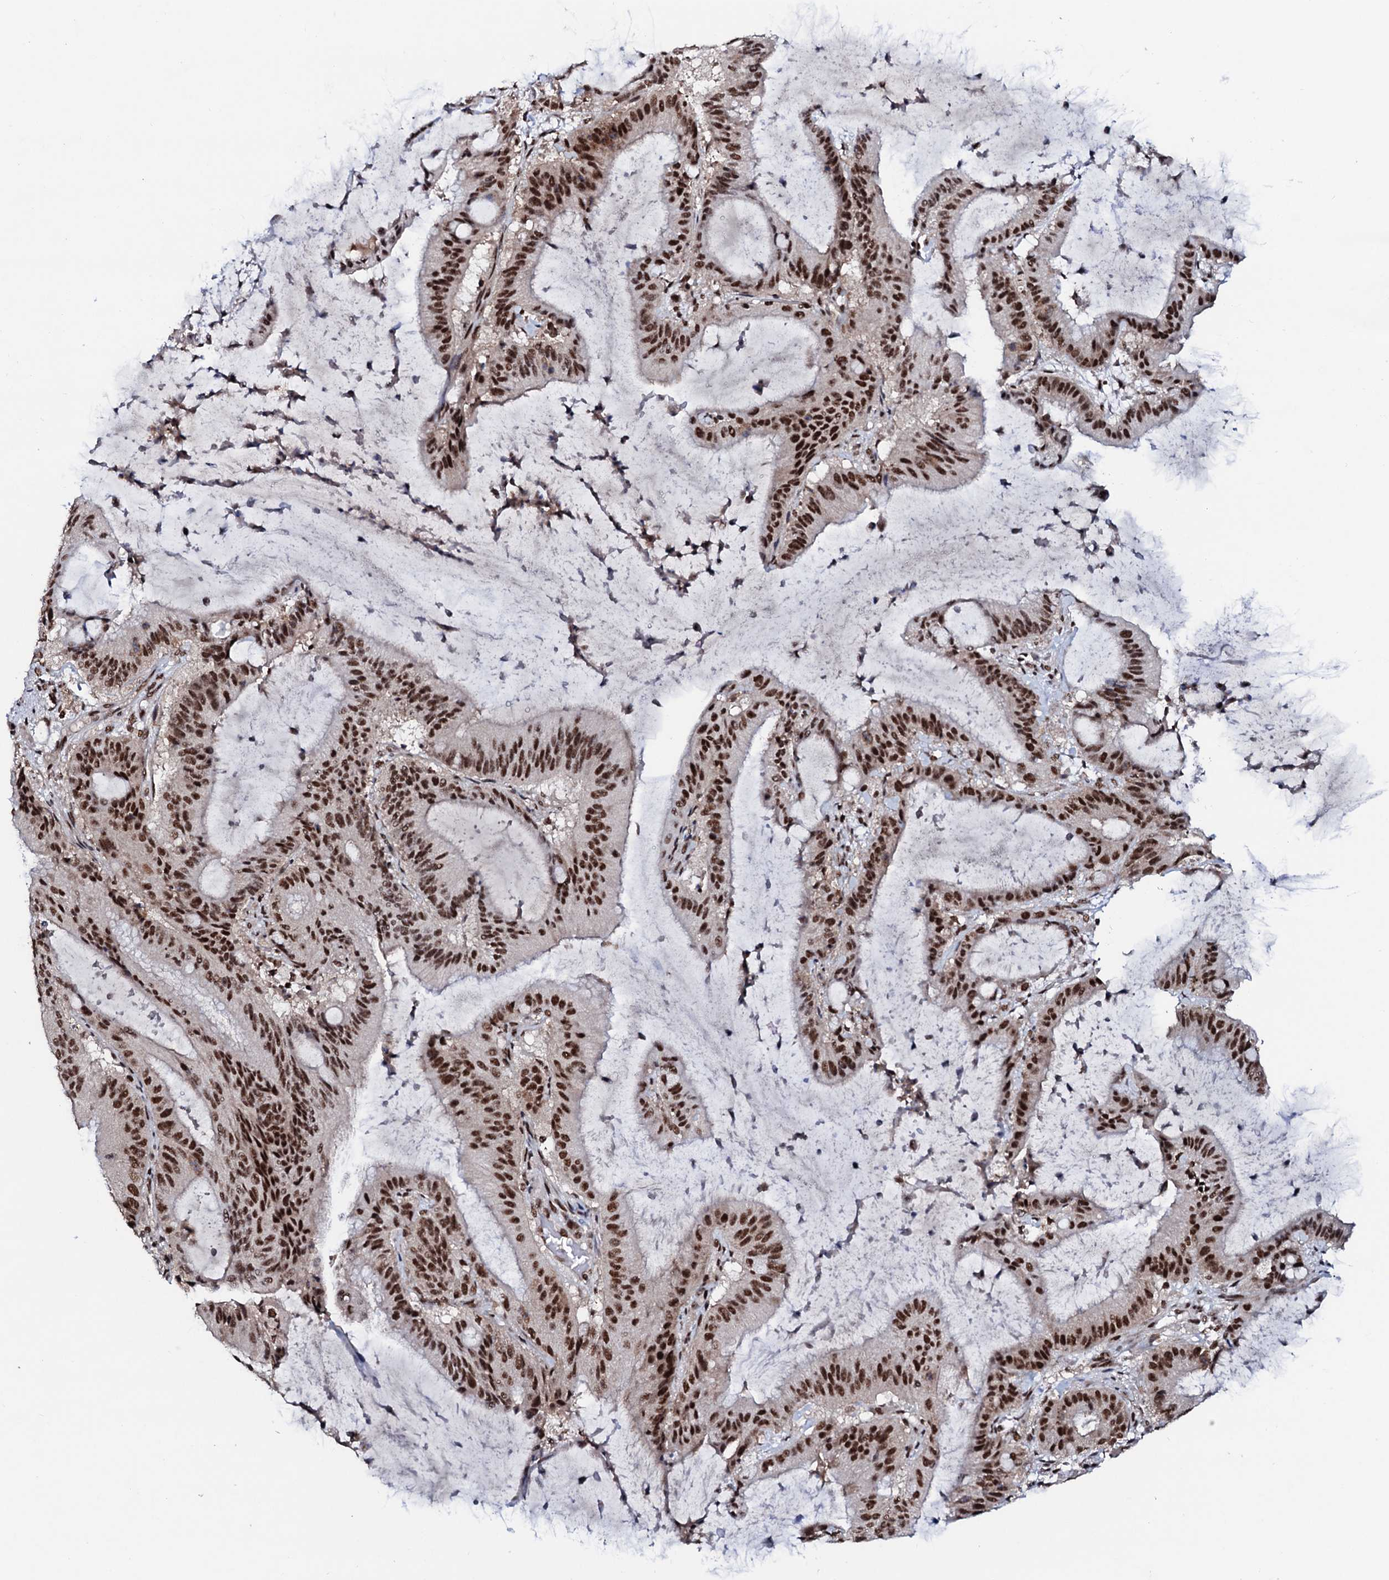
{"staining": {"intensity": "strong", "quantity": ">75%", "location": "nuclear"}, "tissue": "liver cancer", "cell_type": "Tumor cells", "image_type": "cancer", "snomed": [{"axis": "morphology", "description": "Normal tissue, NOS"}, {"axis": "morphology", "description": "Cholangiocarcinoma"}, {"axis": "topography", "description": "Liver"}, {"axis": "topography", "description": "Peripheral nerve tissue"}], "caption": "Tumor cells reveal strong nuclear staining in approximately >75% of cells in cholangiocarcinoma (liver).", "gene": "PRPF18", "patient": {"sex": "female", "age": 73}}